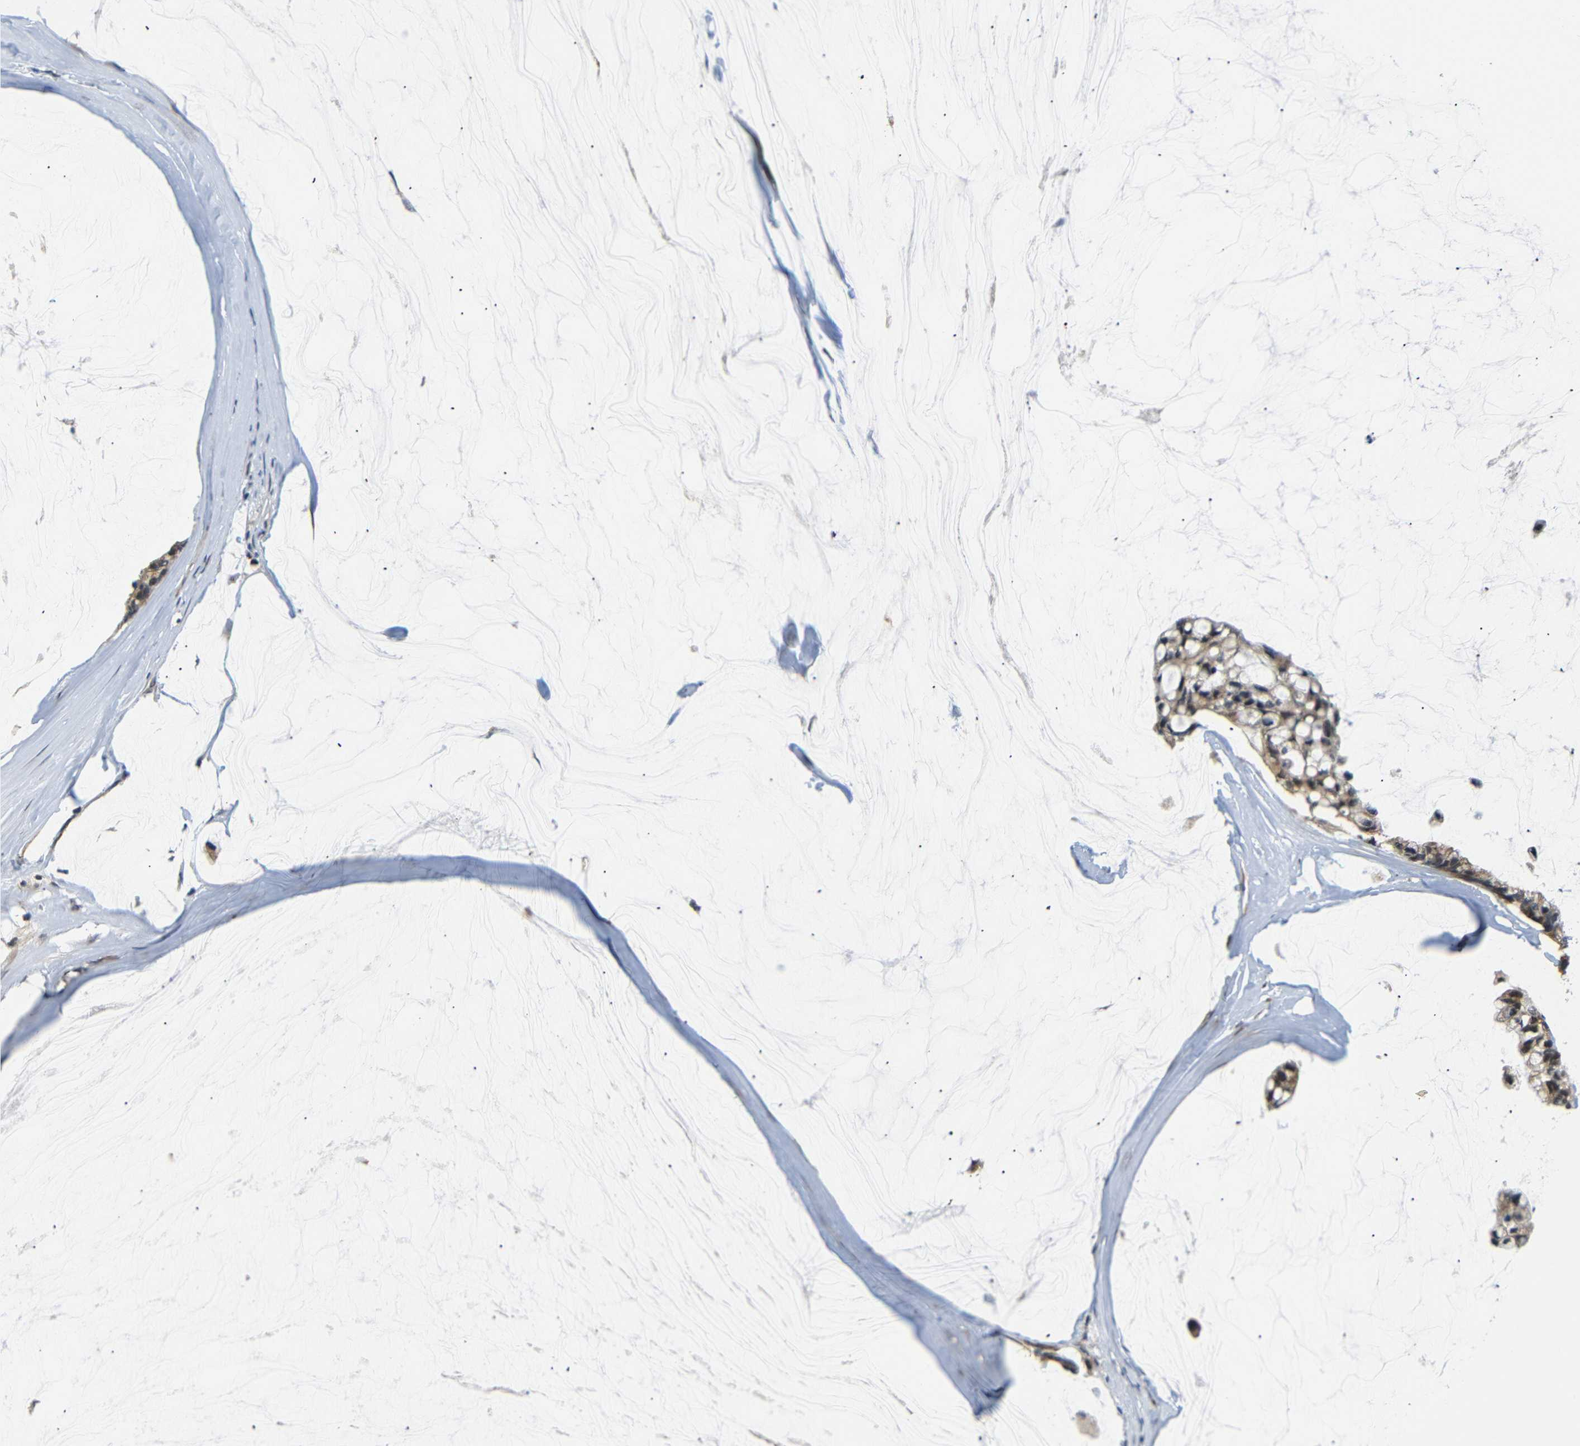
{"staining": {"intensity": "moderate", "quantity": ">75%", "location": "cytoplasmic/membranous,nuclear"}, "tissue": "ovarian cancer", "cell_type": "Tumor cells", "image_type": "cancer", "snomed": [{"axis": "morphology", "description": "Cystadenocarcinoma, mucinous, NOS"}, {"axis": "topography", "description": "Ovary"}], "caption": "Protein positivity by immunohistochemistry shows moderate cytoplasmic/membranous and nuclear expression in approximately >75% of tumor cells in ovarian cancer.", "gene": "GJA5", "patient": {"sex": "female", "age": 39}}